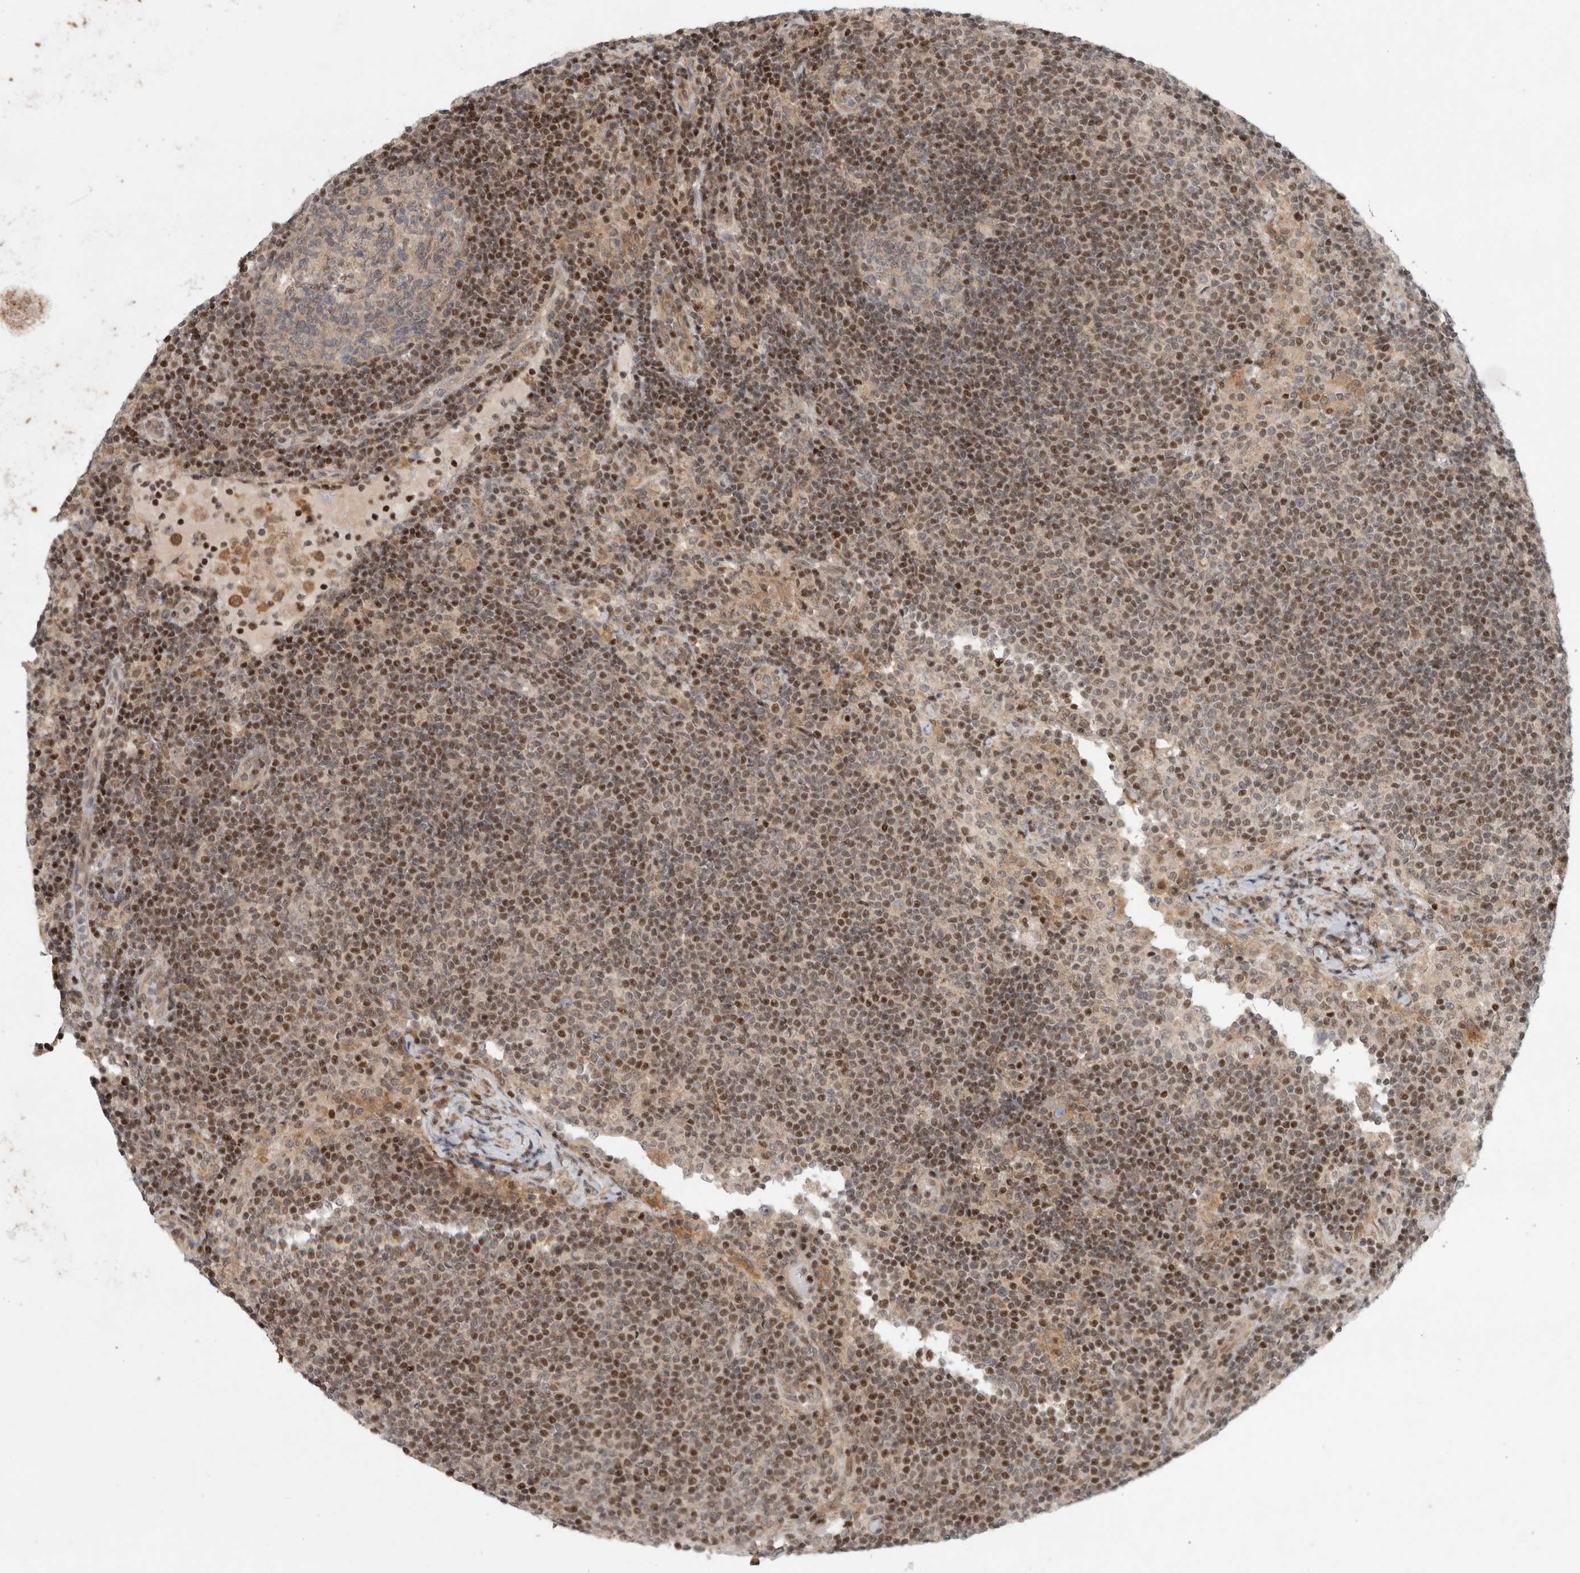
{"staining": {"intensity": "moderate", "quantity": "<25%", "location": "nuclear"}, "tissue": "lymph node", "cell_type": "Germinal center cells", "image_type": "normal", "snomed": [{"axis": "morphology", "description": "Normal tissue, NOS"}, {"axis": "topography", "description": "Lymph node"}], "caption": "This photomicrograph demonstrates immunohistochemistry staining of normal human lymph node, with low moderate nuclear staining in approximately <25% of germinal center cells.", "gene": "KDM8", "patient": {"sex": "female", "age": 53}}